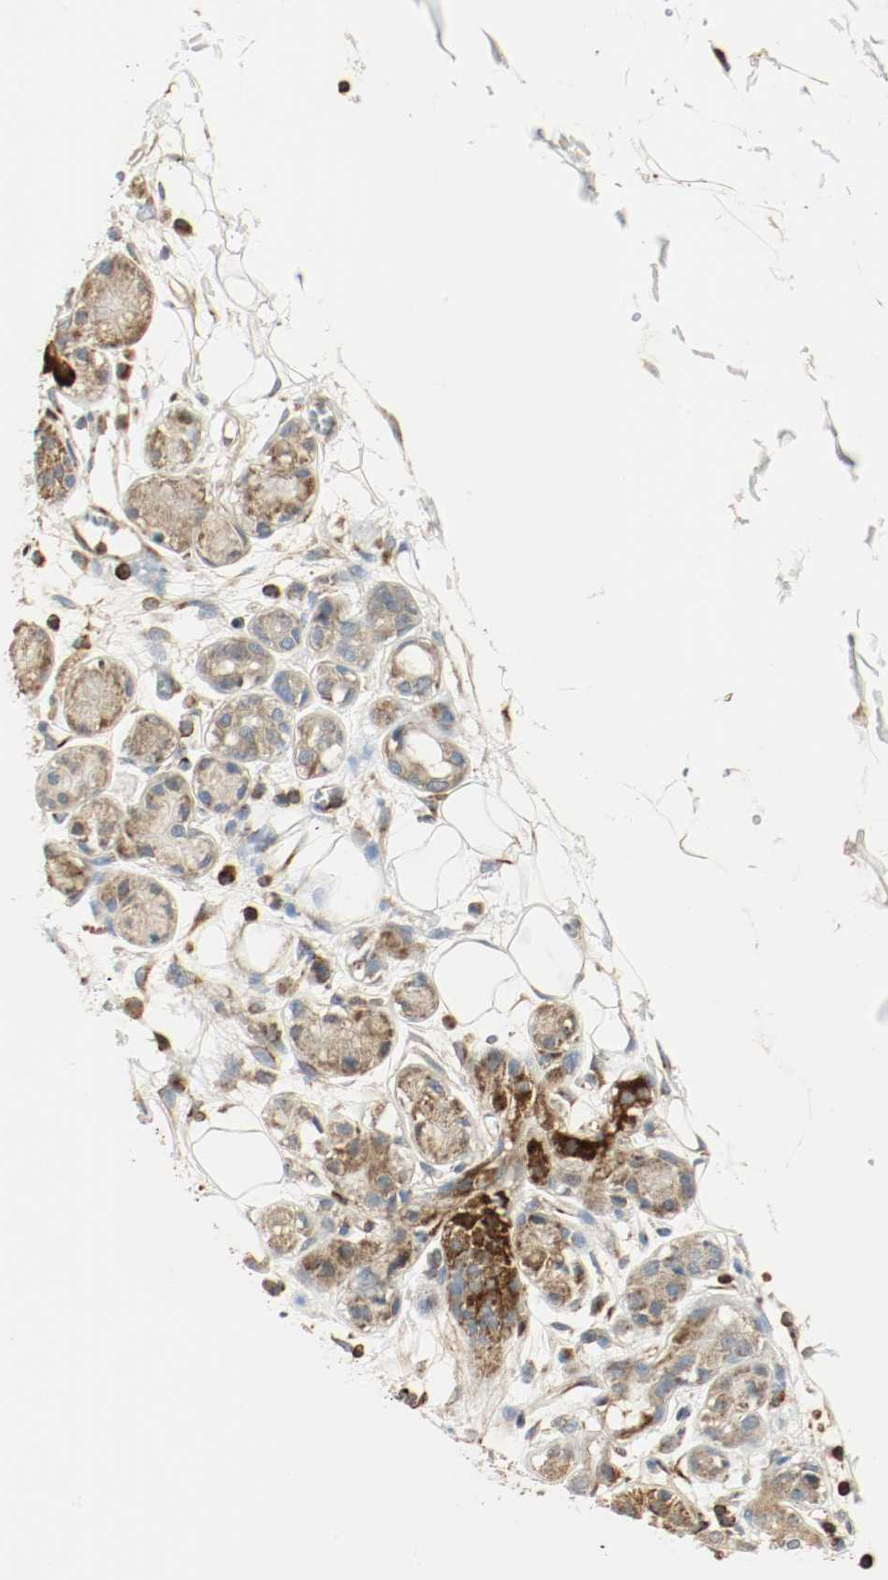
{"staining": {"intensity": "negative", "quantity": "none", "location": "none"}, "tissue": "adipose tissue", "cell_type": "Adipocytes", "image_type": "normal", "snomed": [{"axis": "morphology", "description": "Normal tissue, NOS"}, {"axis": "morphology", "description": "Inflammation, NOS"}, {"axis": "topography", "description": "Vascular tissue"}, {"axis": "topography", "description": "Salivary gland"}], "caption": "This is an immunohistochemistry (IHC) histopathology image of benign human adipose tissue. There is no positivity in adipocytes.", "gene": "PLCG1", "patient": {"sex": "female", "age": 75}}